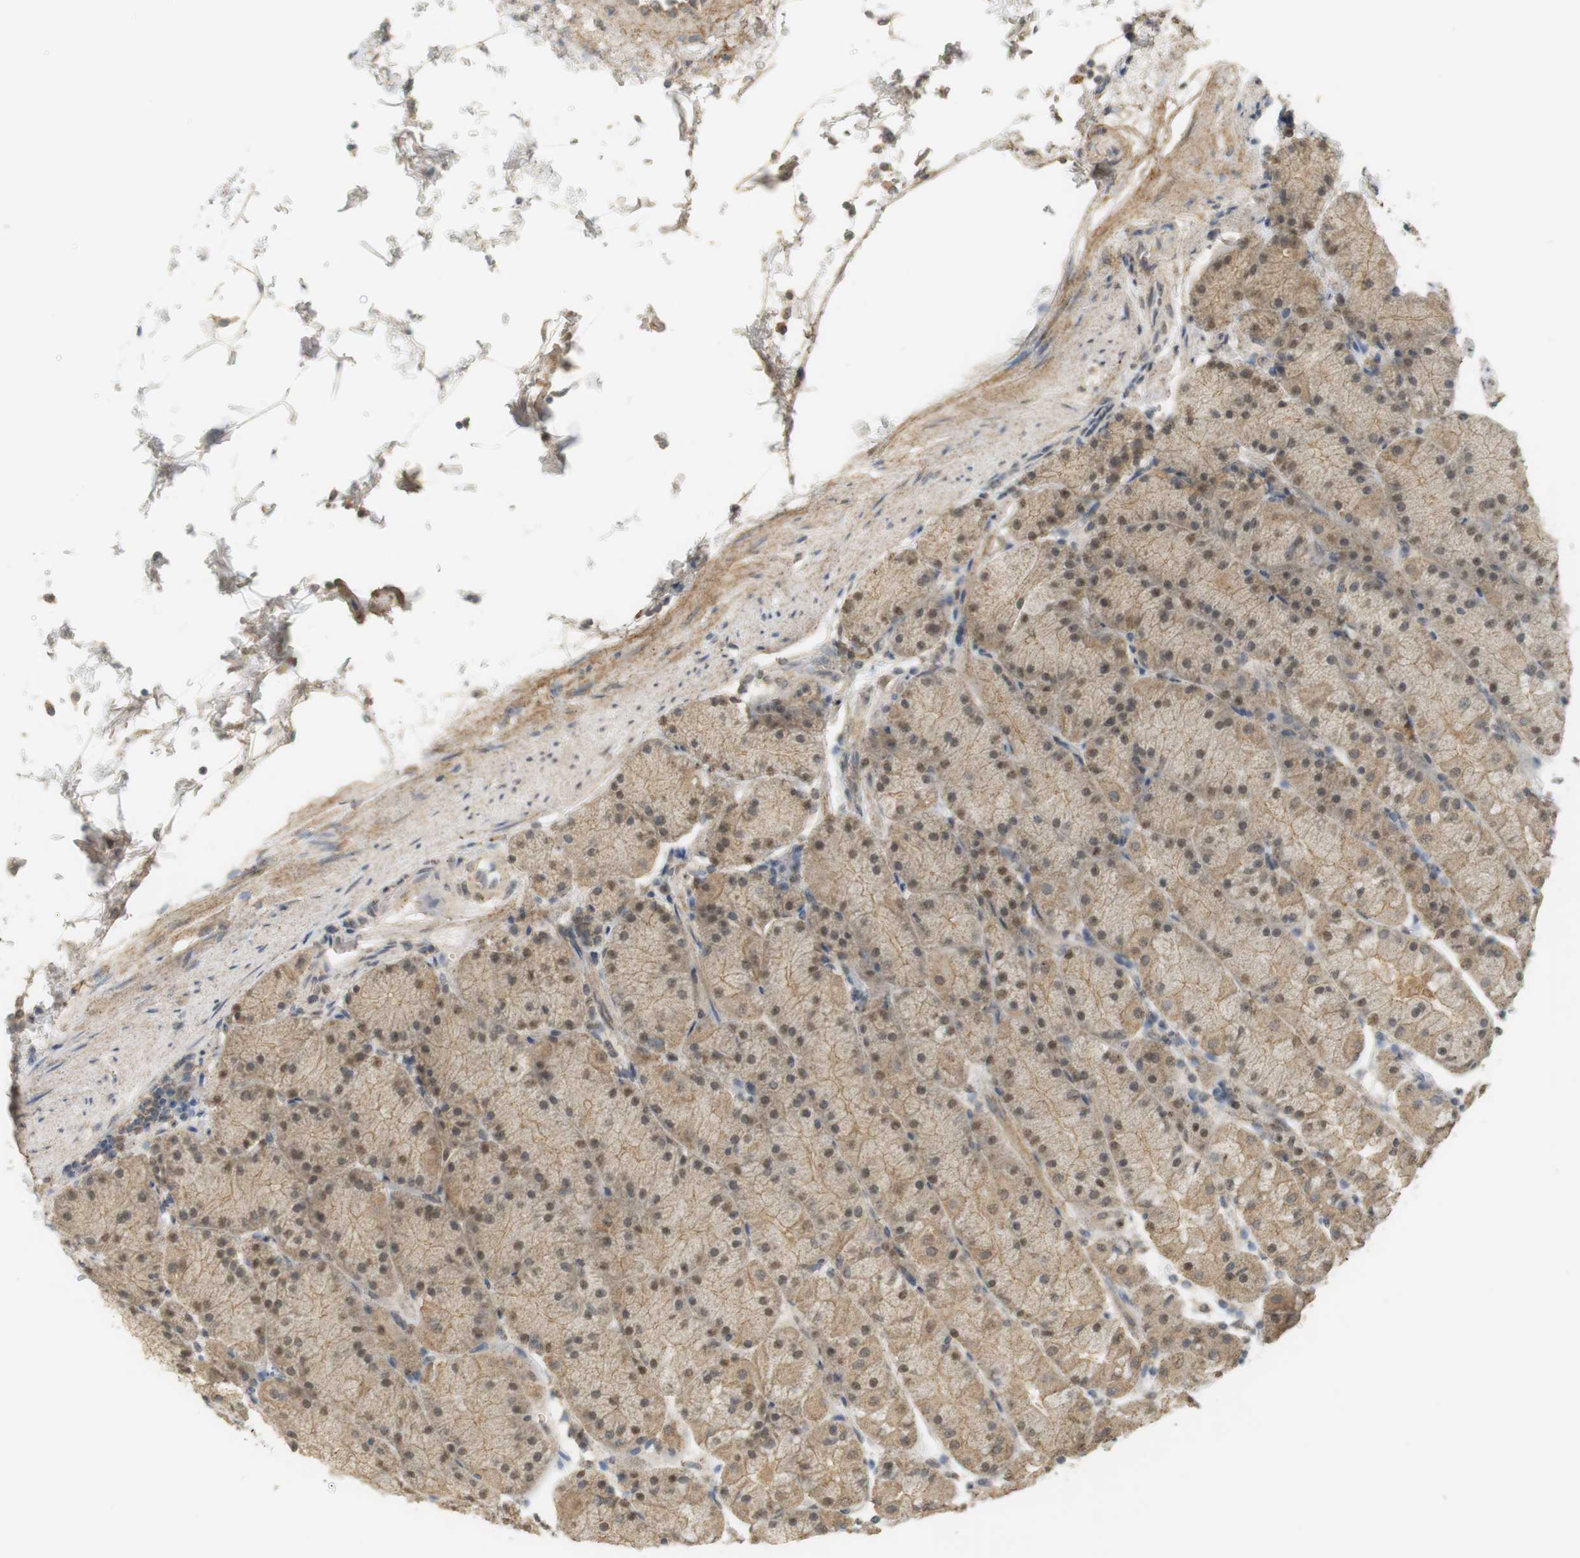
{"staining": {"intensity": "strong", "quantity": "<25%", "location": "cytoplasmic/membranous,nuclear"}, "tissue": "stomach", "cell_type": "Glandular cells", "image_type": "normal", "snomed": [{"axis": "morphology", "description": "Normal tissue, NOS"}, {"axis": "topography", "description": "Stomach, upper"}, {"axis": "topography", "description": "Stomach"}], "caption": "Stomach was stained to show a protein in brown. There is medium levels of strong cytoplasmic/membranous,nuclear positivity in about <25% of glandular cells. The staining was performed using DAB to visualize the protein expression in brown, while the nuclei were stained in blue with hematoxylin (Magnification: 20x).", "gene": "TTK", "patient": {"sex": "male", "age": 76}}